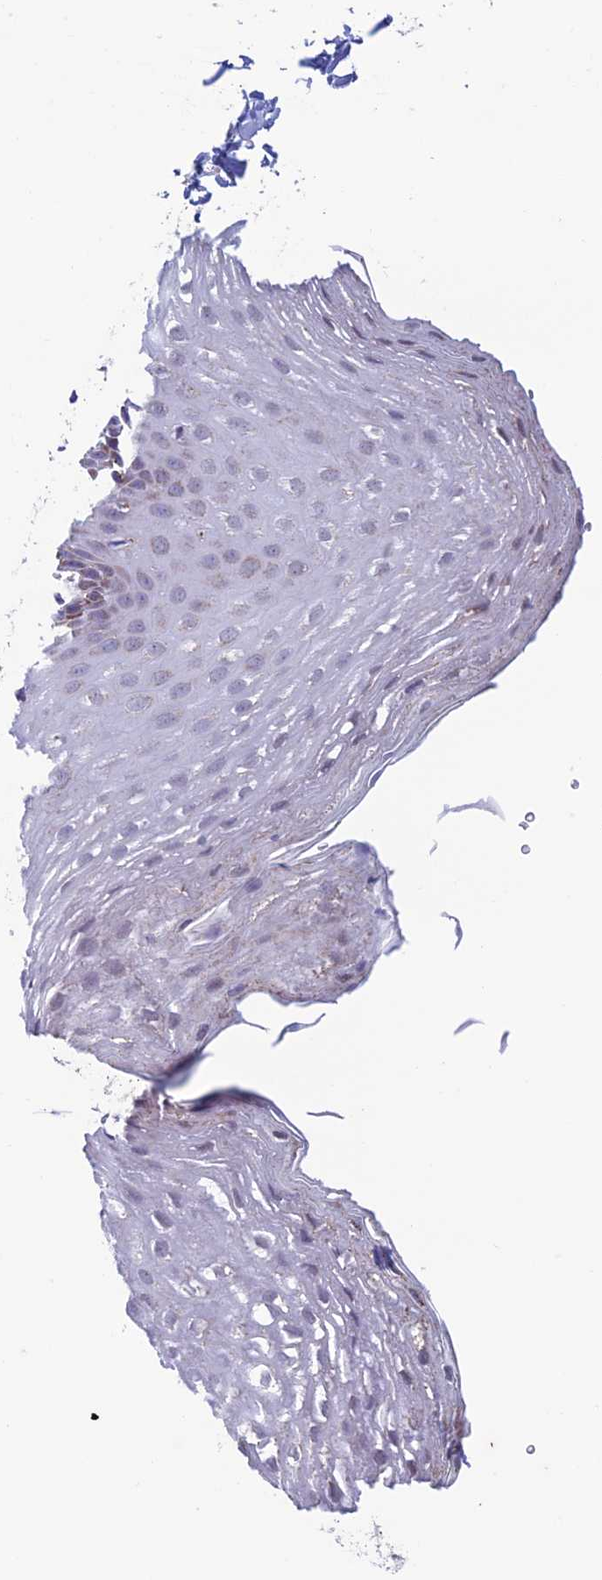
{"staining": {"intensity": "moderate", "quantity": "25%-75%", "location": "cytoplasmic/membranous"}, "tissue": "esophagus", "cell_type": "Squamous epithelial cells", "image_type": "normal", "snomed": [{"axis": "morphology", "description": "Normal tissue, NOS"}, {"axis": "topography", "description": "Esophagus"}], "caption": "Brown immunohistochemical staining in normal human esophagus shows moderate cytoplasmic/membranous expression in about 25%-75% of squamous epithelial cells.", "gene": "ZNG1A", "patient": {"sex": "female", "age": 66}}